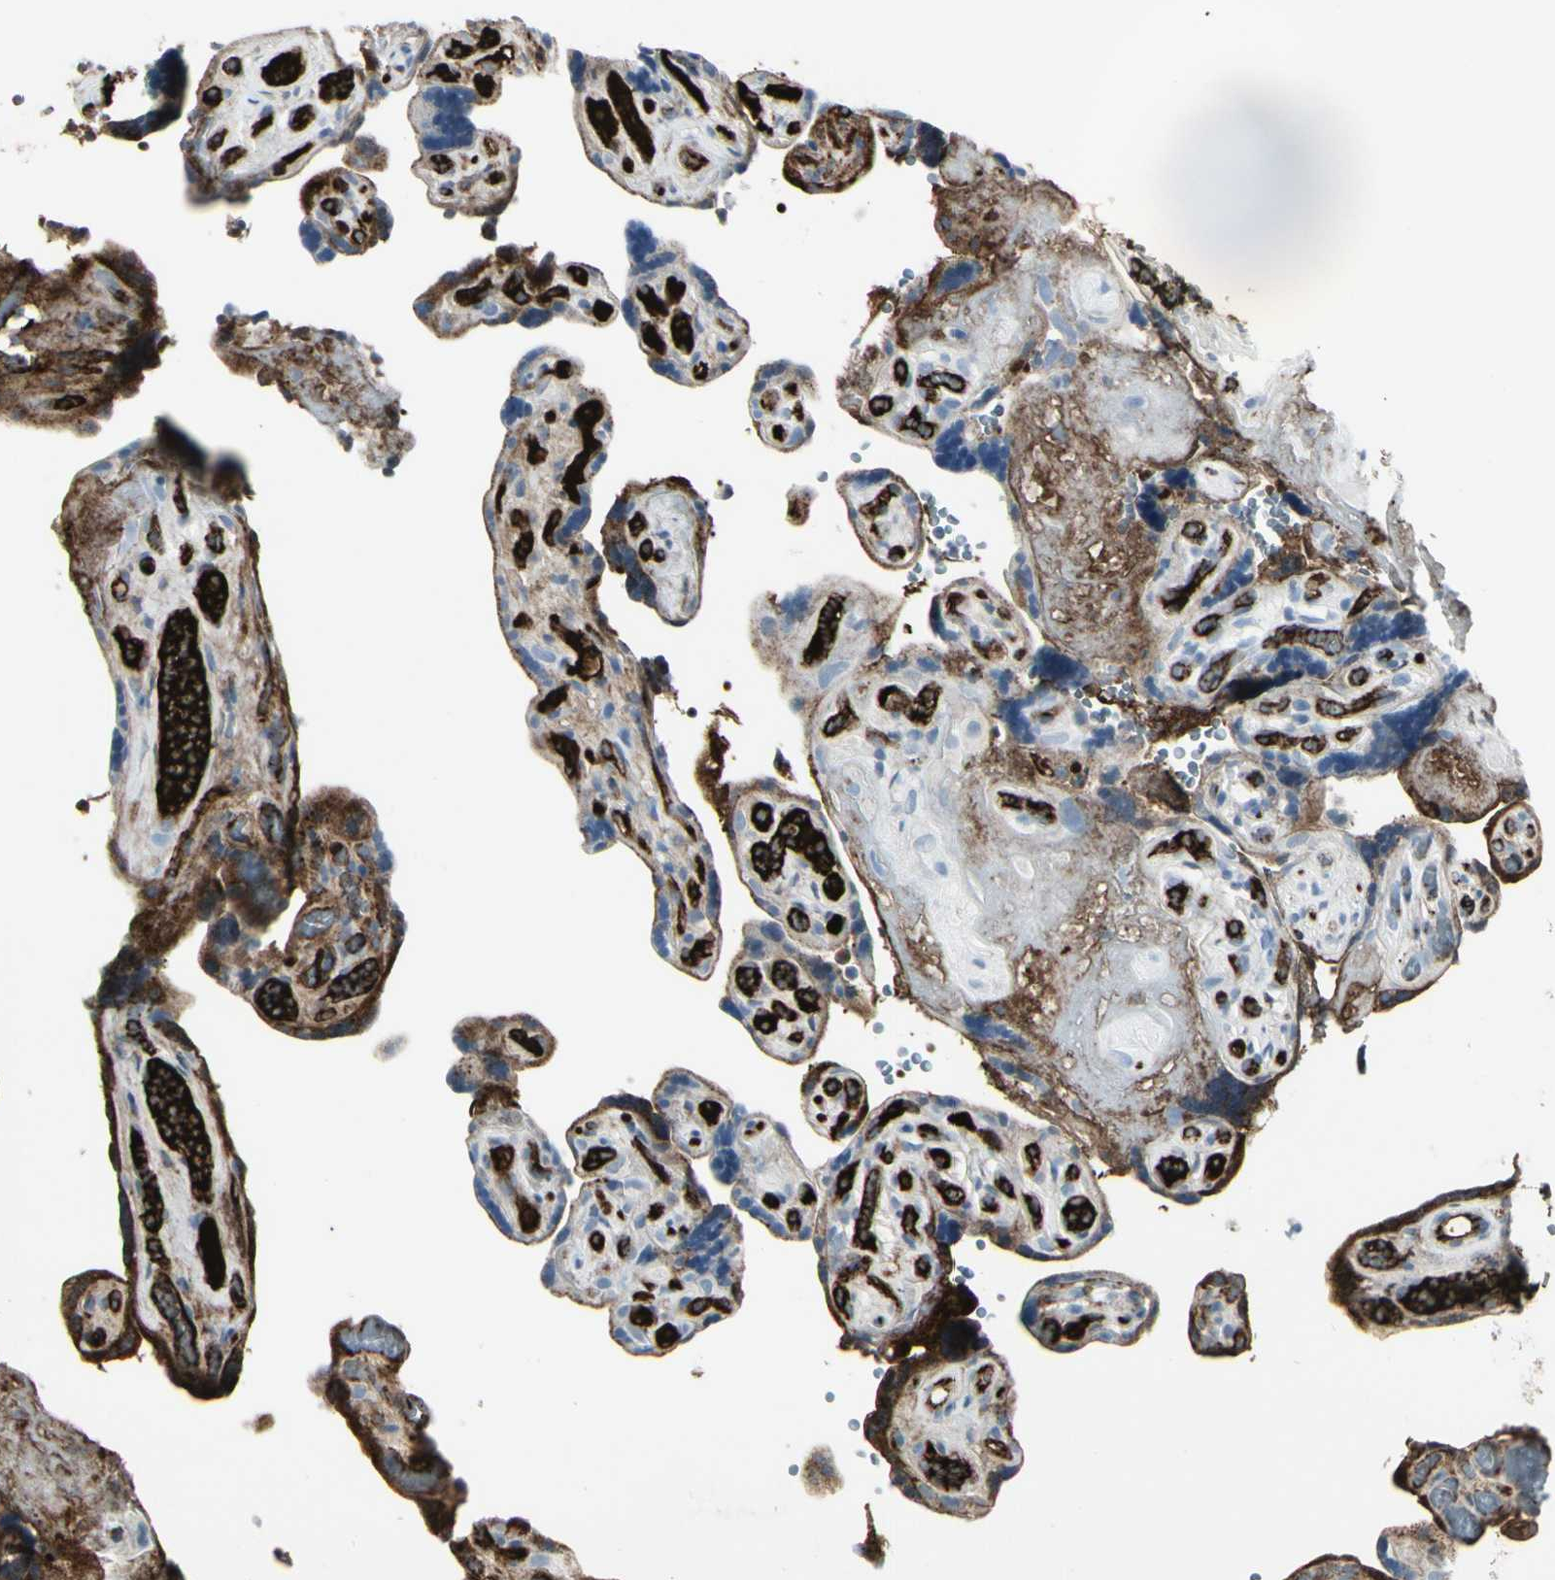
{"staining": {"intensity": "moderate", "quantity": "25%-75%", "location": "cytoplasmic/membranous"}, "tissue": "placenta", "cell_type": "Decidual cells", "image_type": "normal", "snomed": [{"axis": "morphology", "description": "Normal tissue, NOS"}, {"axis": "topography", "description": "Placenta"}], "caption": "This is a histology image of immunohistochemistry staining of unremarkable placenta, which shows moderate staining in the cytoplasmic/membranous of decidual cells.", "gene": "IGHG1", "patient": {"sex": "female", "age": 30}}